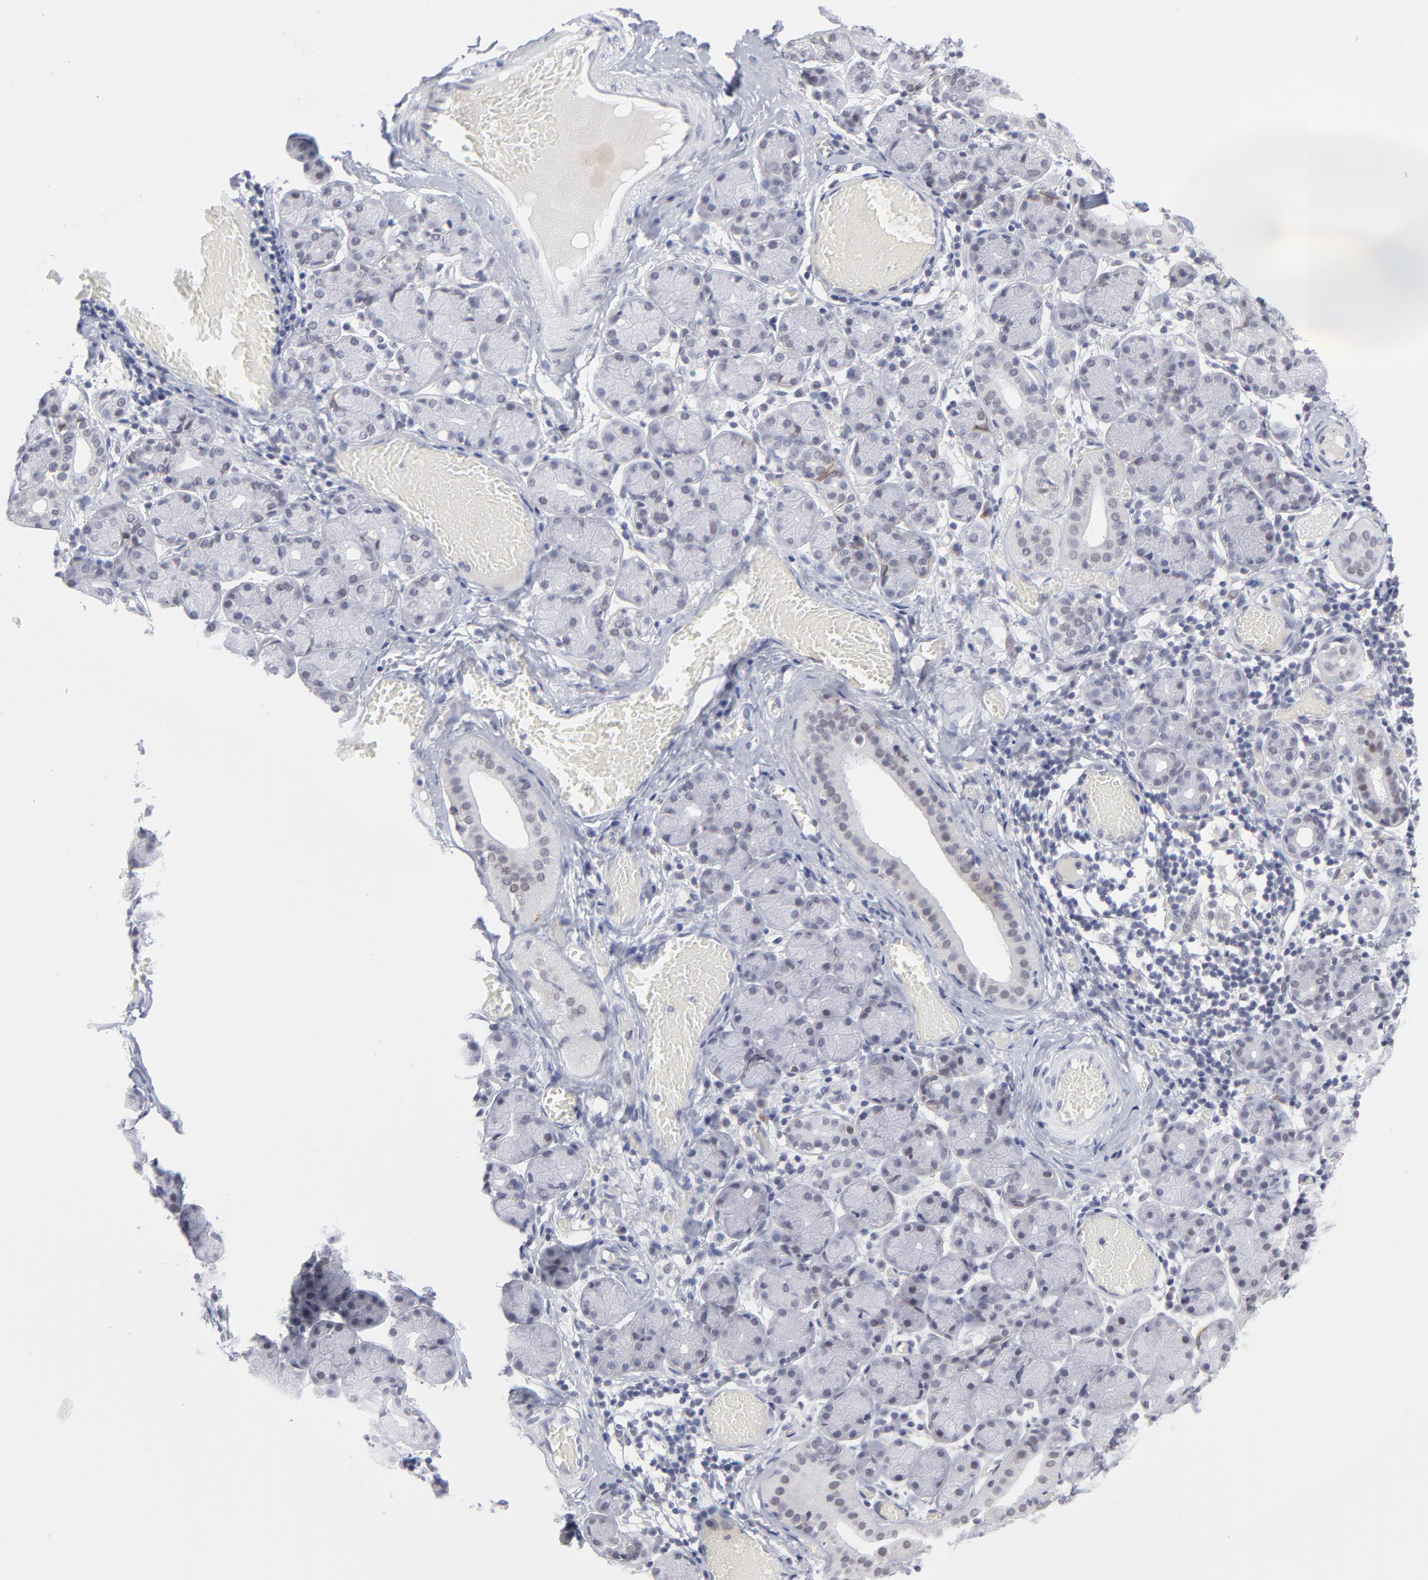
{"staining": {"intensity": "moderate", "quantity": "<25%", "location": "cytoplasmic/membranous"}, "tissue": "salivary gland", "cell_type": "Glandular cells", "image_type": "normal", "snomed": [{"axis": "morphology", "description": "Normal tissue, NOS"}, {"axis": "topography", "description": "Salivary gland"}], "caption": "Protein analysis of unremarkable salivary gland exhibits moderate cytoplasmic/membranous expression in approximately <25% of glandular cells. (brown staining indicates protein expression, while blue staining denotes nuclei).", "gene": "CCR2", "patient": {"sex": "female", "age": 24}}